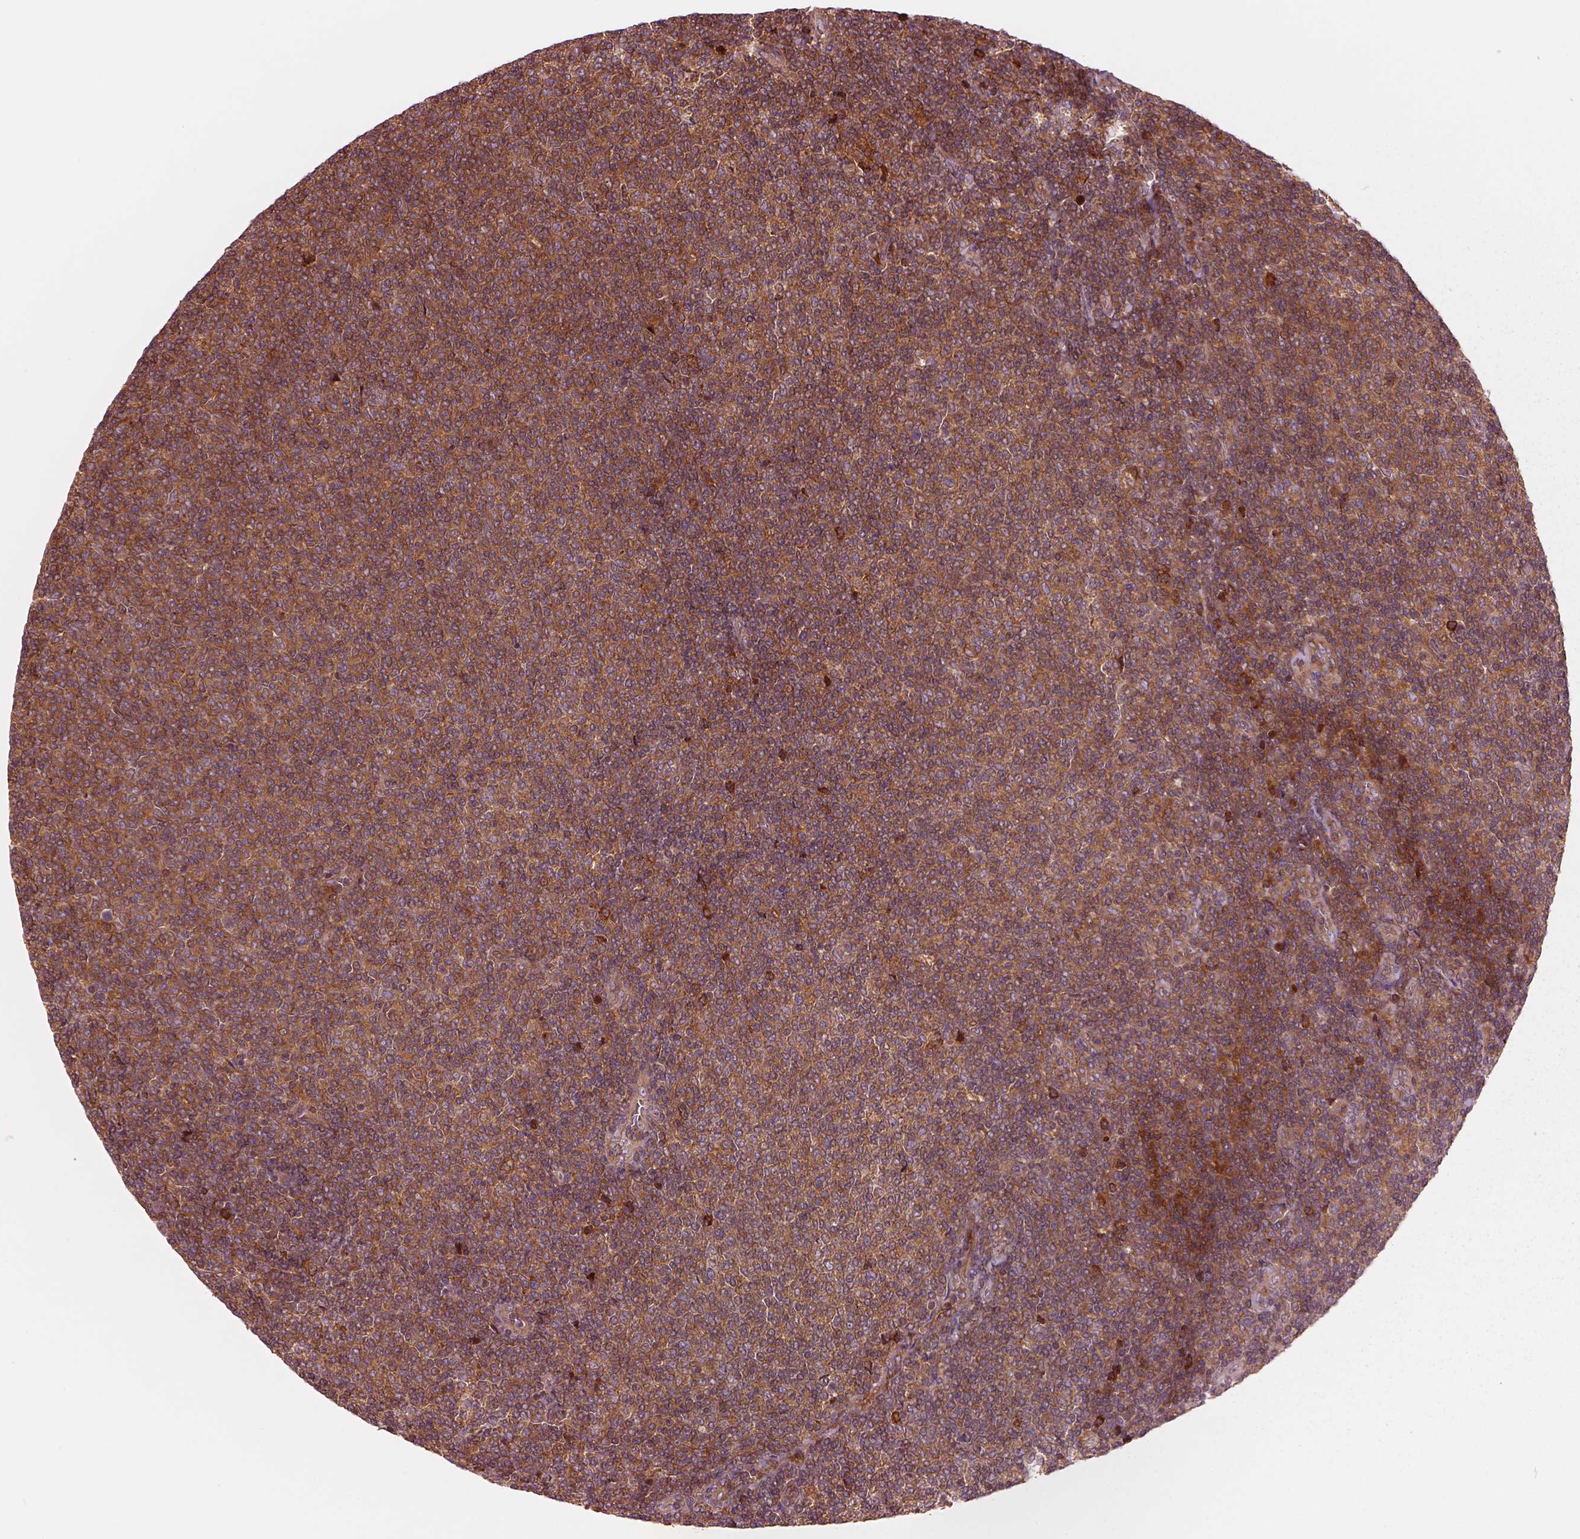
{"staining": {"intensity": "moderate", "quantity": ">75%", "location": "cytoplasmic/membranous"}, "tissue": "lymphoma", "cell_type": "Tumor cells", "image_type": "cancer", "snomed": [{"axis": "morphology", "description": "Malignant lymphoma, non-Hodgkin's type, Low grade"}, {"axis": "topography", "description": "Lymph node"}], "caption": "The immunohistochemical stain highlights moderate cytoplasmic/membranous staining in tumor cells of low-grade malignant lymphoma, non-Hodgkin's type tissue.", "gene": "ASCC2", "patient": {"sex": "male", "age": 52}}